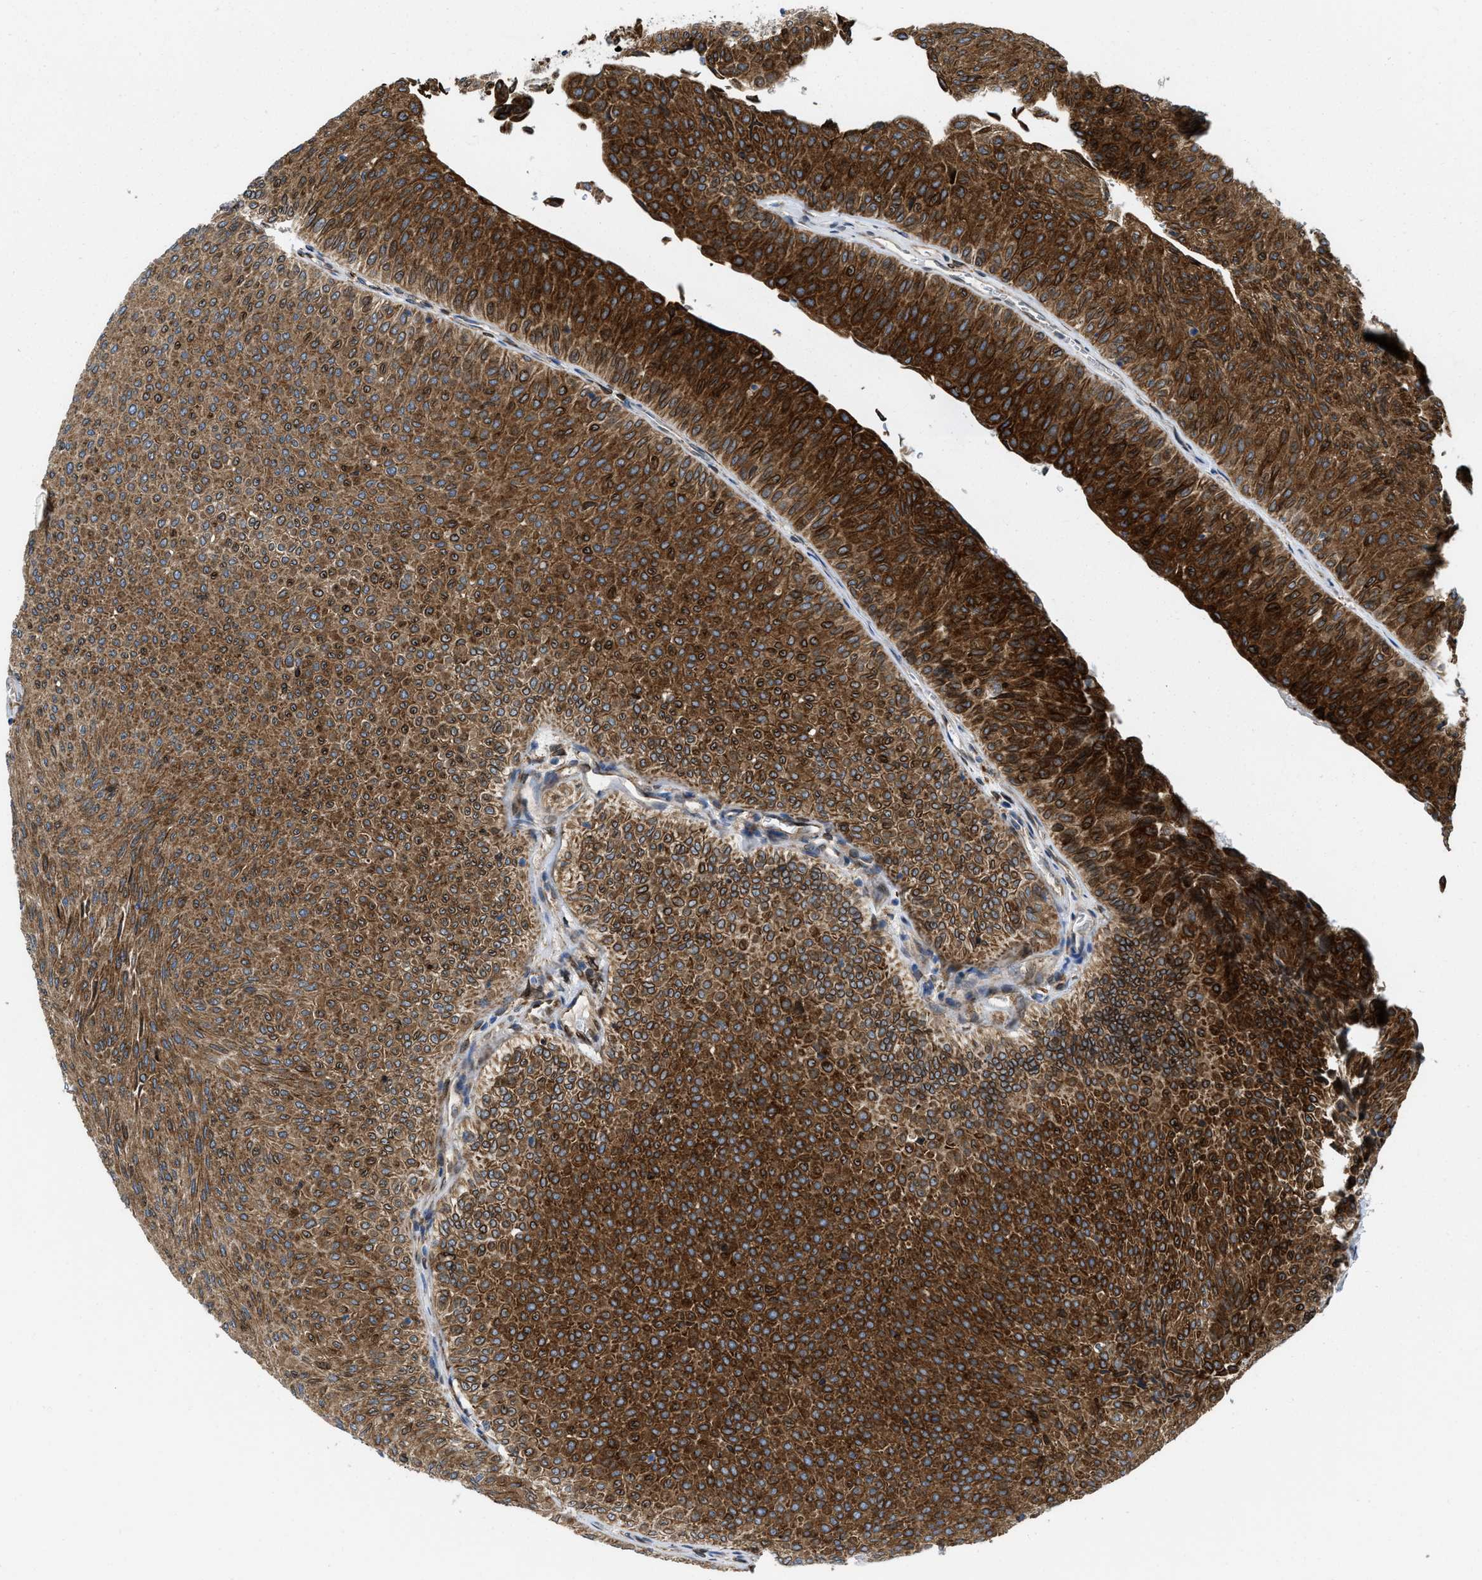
{"staining": {"intensity": "strong", "quantity": ">75%", "location": "cytoplasmic/membranous"}, "tissue": "urothelial cancer", "cell_type": "Tumor cells", "image_type": "cancer", "snomed": [{"axis": "morphology", "description": "Urothelial carcinoma, Low grade"}, {"axis": "topography", "description": "Urinary bladder"}], "caption": "DAB immunohistochemical staining of human urothelial cancer shows strong cytoplasmic/membranous protein positivity in about >75% of tumor cells.", "gene": "ERLIN2", "patient": {"sex": "male", "age": 78}}